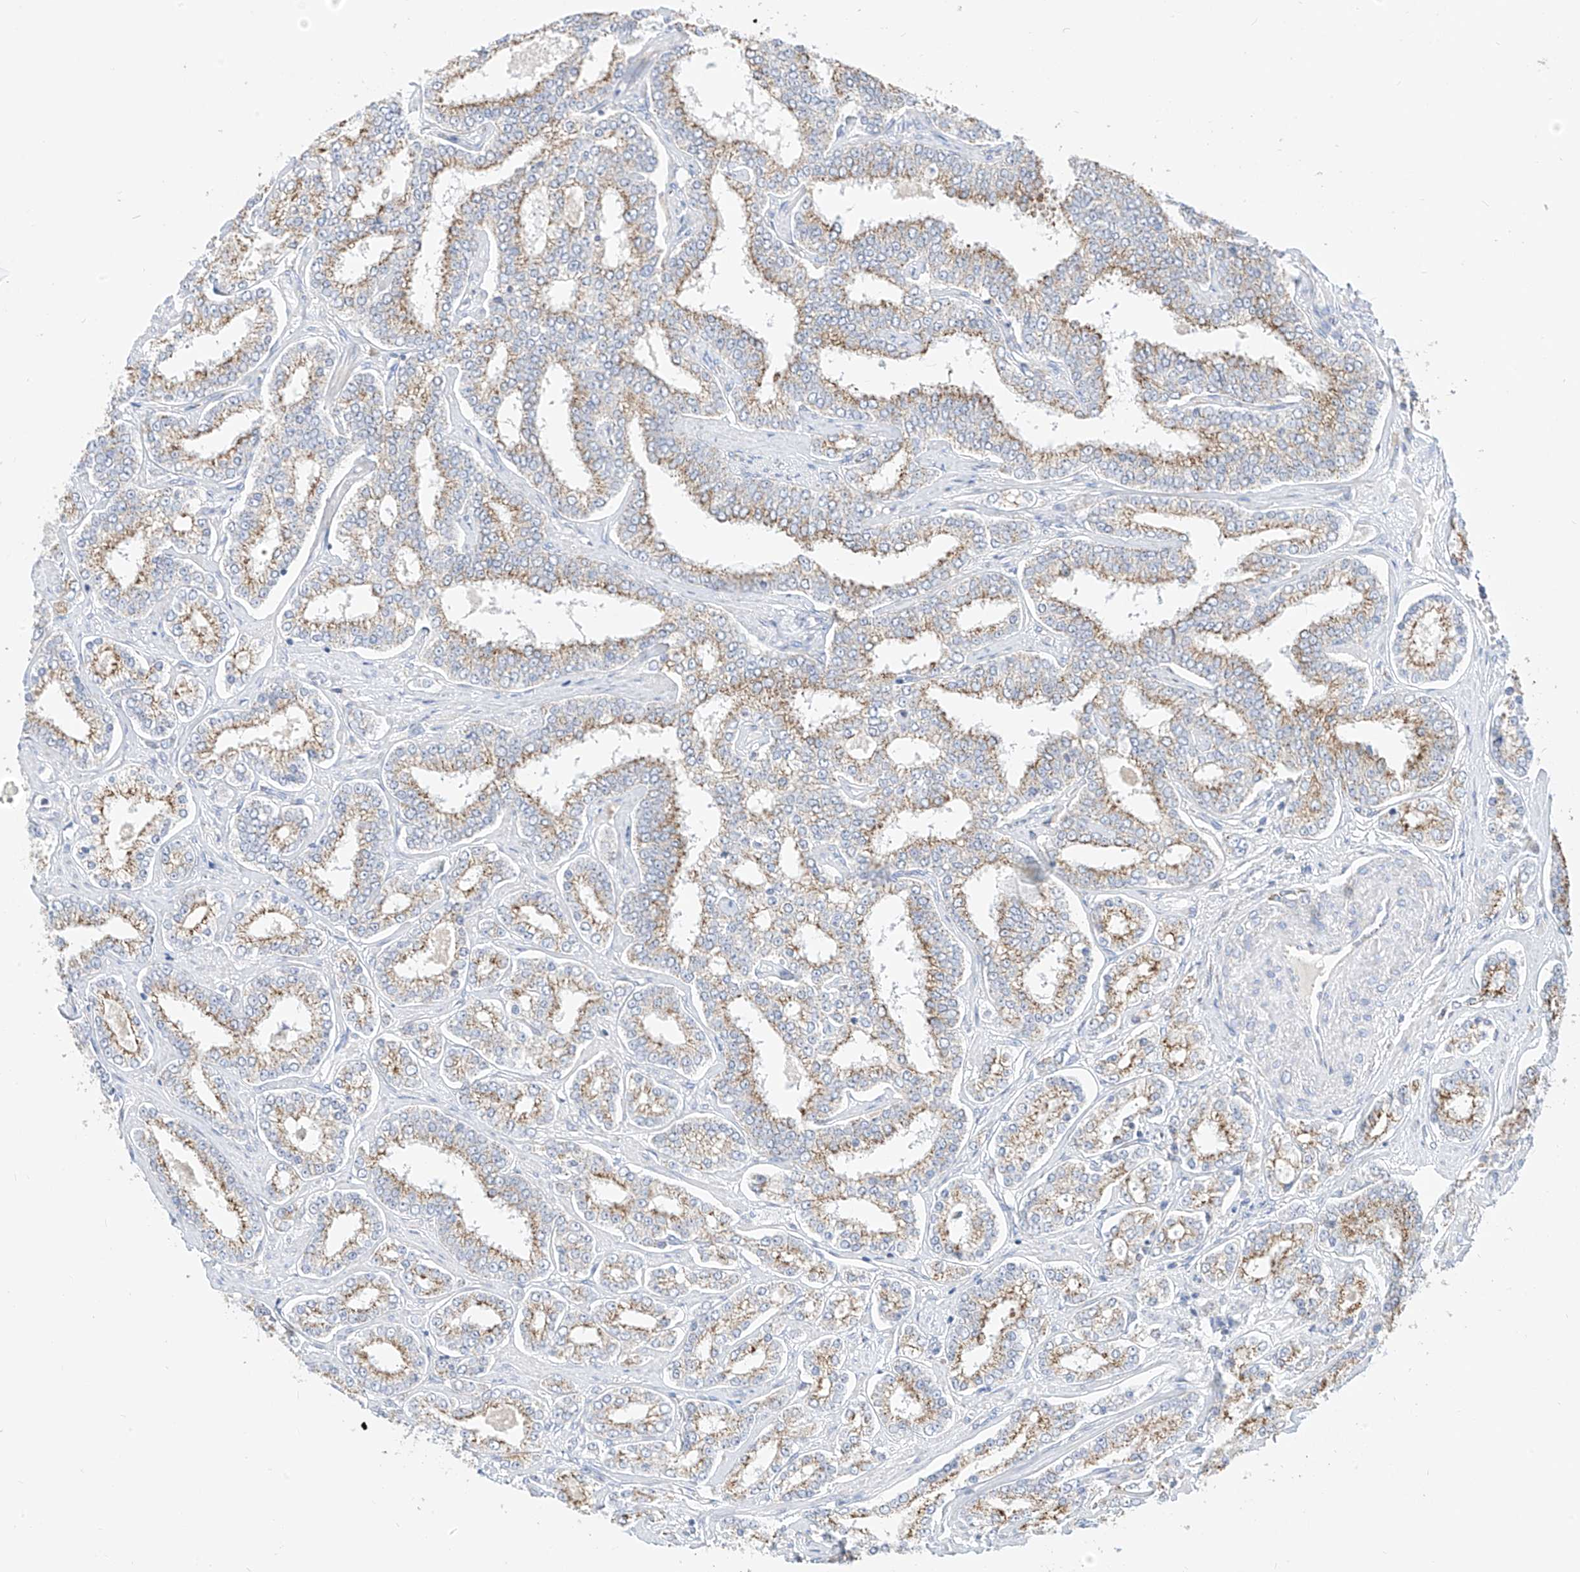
{"staining": {"intensity": "moderate", "quantity": "25%-75%", "location": "cytoplasmic/membranous"}, "tissue": "prostate cancer", "cell_type": "Tumor cells", "image_type": "cancer", "snomed": [{"axis": "morphology", "description": "Normal tissue, NOS"}, {"axis": "morphology", "description": "Adenocarcinoma, High grade"}, {"axis": "topography", "description": "Prostate"}], "caption": "Adenocarcinoma (high-grade) (prostate) stained with a brown dye reveals moderate cytoplasmic/membranous positive staining in approximately 25%-75% of tumor cells.", "gene": "RASA2", "patient": {"sex": "male", "age": 83}}